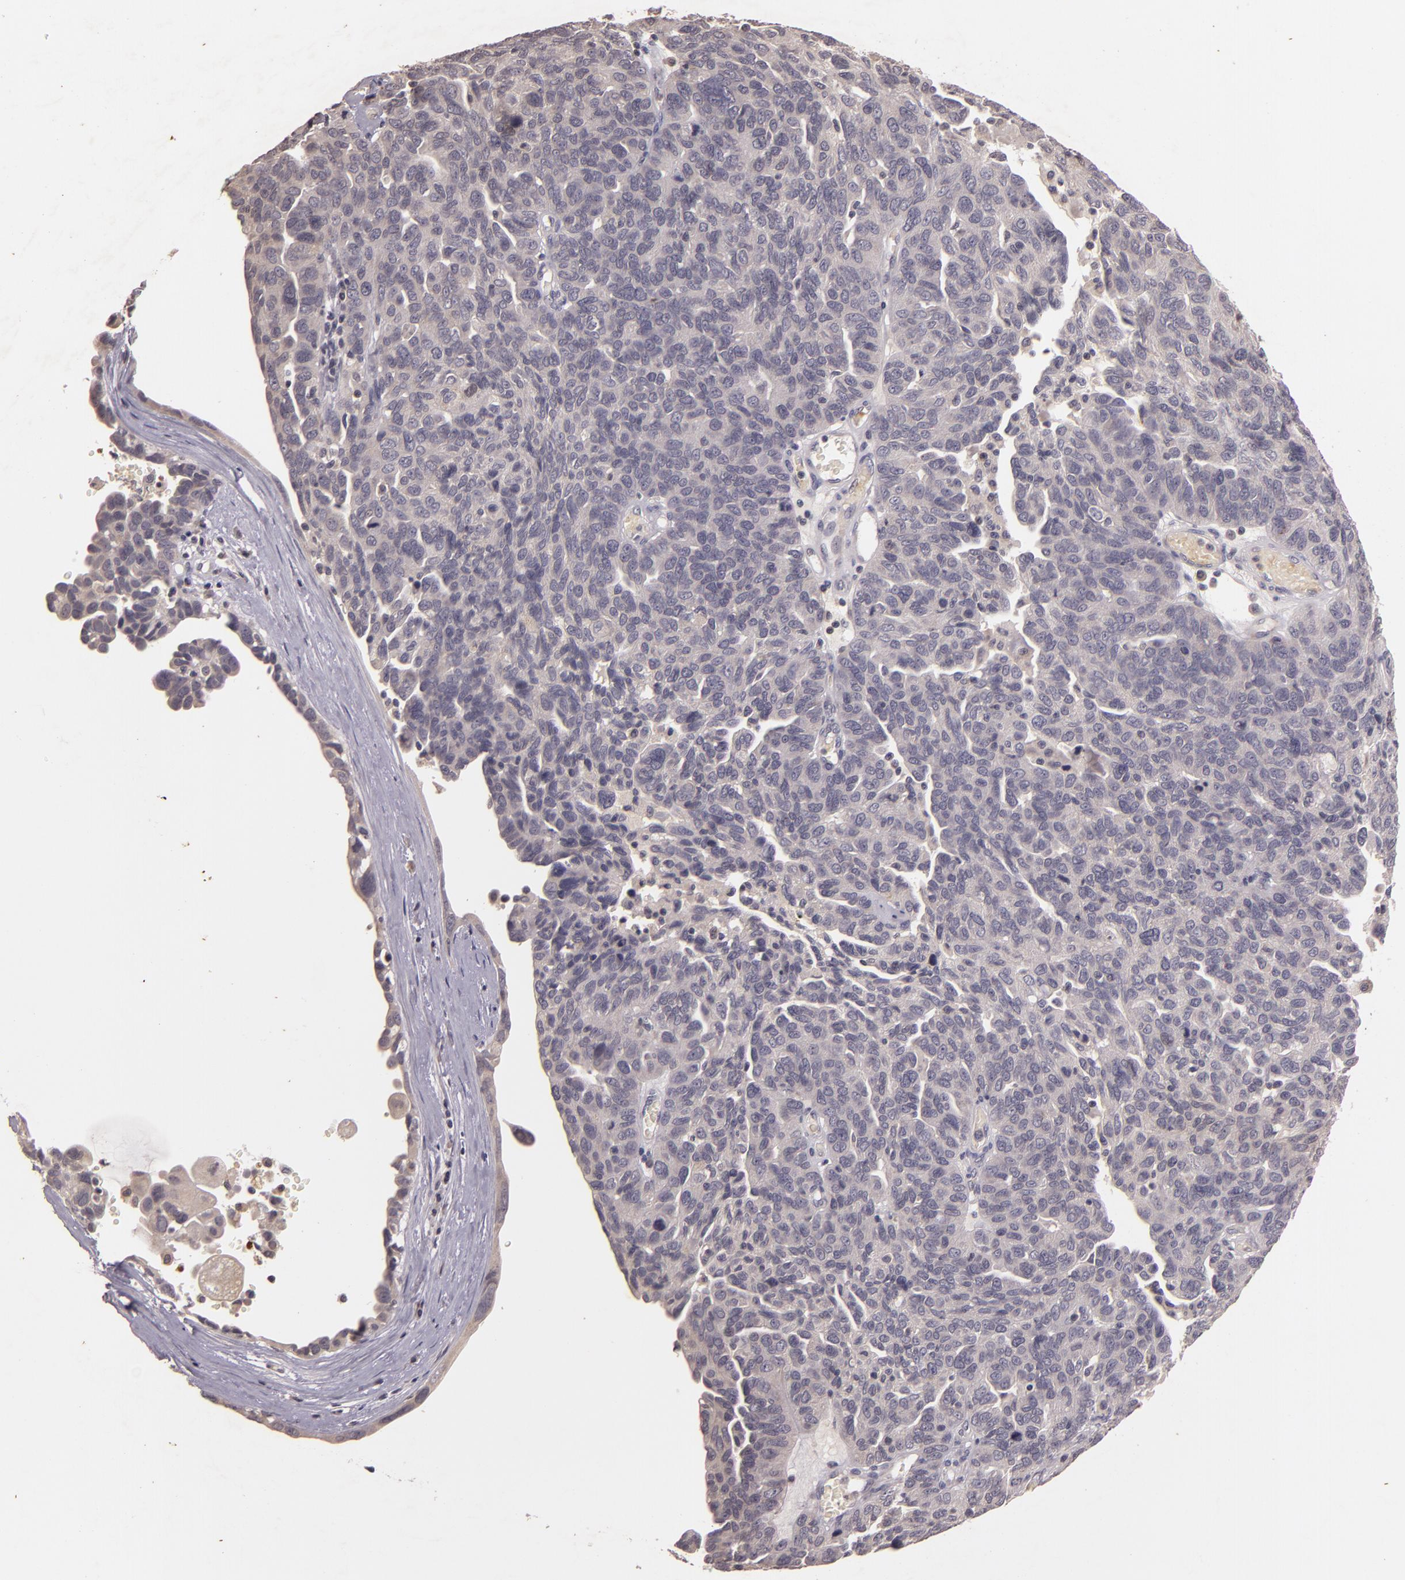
{"staining": {"intensity": "negative", "quantity": "none", "location": "none"}, "tissue": "ovarian cancer", "cell_type": "Tumor cells", "image_type": "cancer", "snomed": [{"axis": "morphology", "description": "Cystadenocarcinoma, serous, NOS"}, {"axis": "topography", "description": "Ovary"}], "caption": "The histopathology image displays no staining of tumor cells in ovarian cancer. Nuclei are stained in blue.", "gene": "TFF1", "patient": {"sex": "female", "age": 64}}